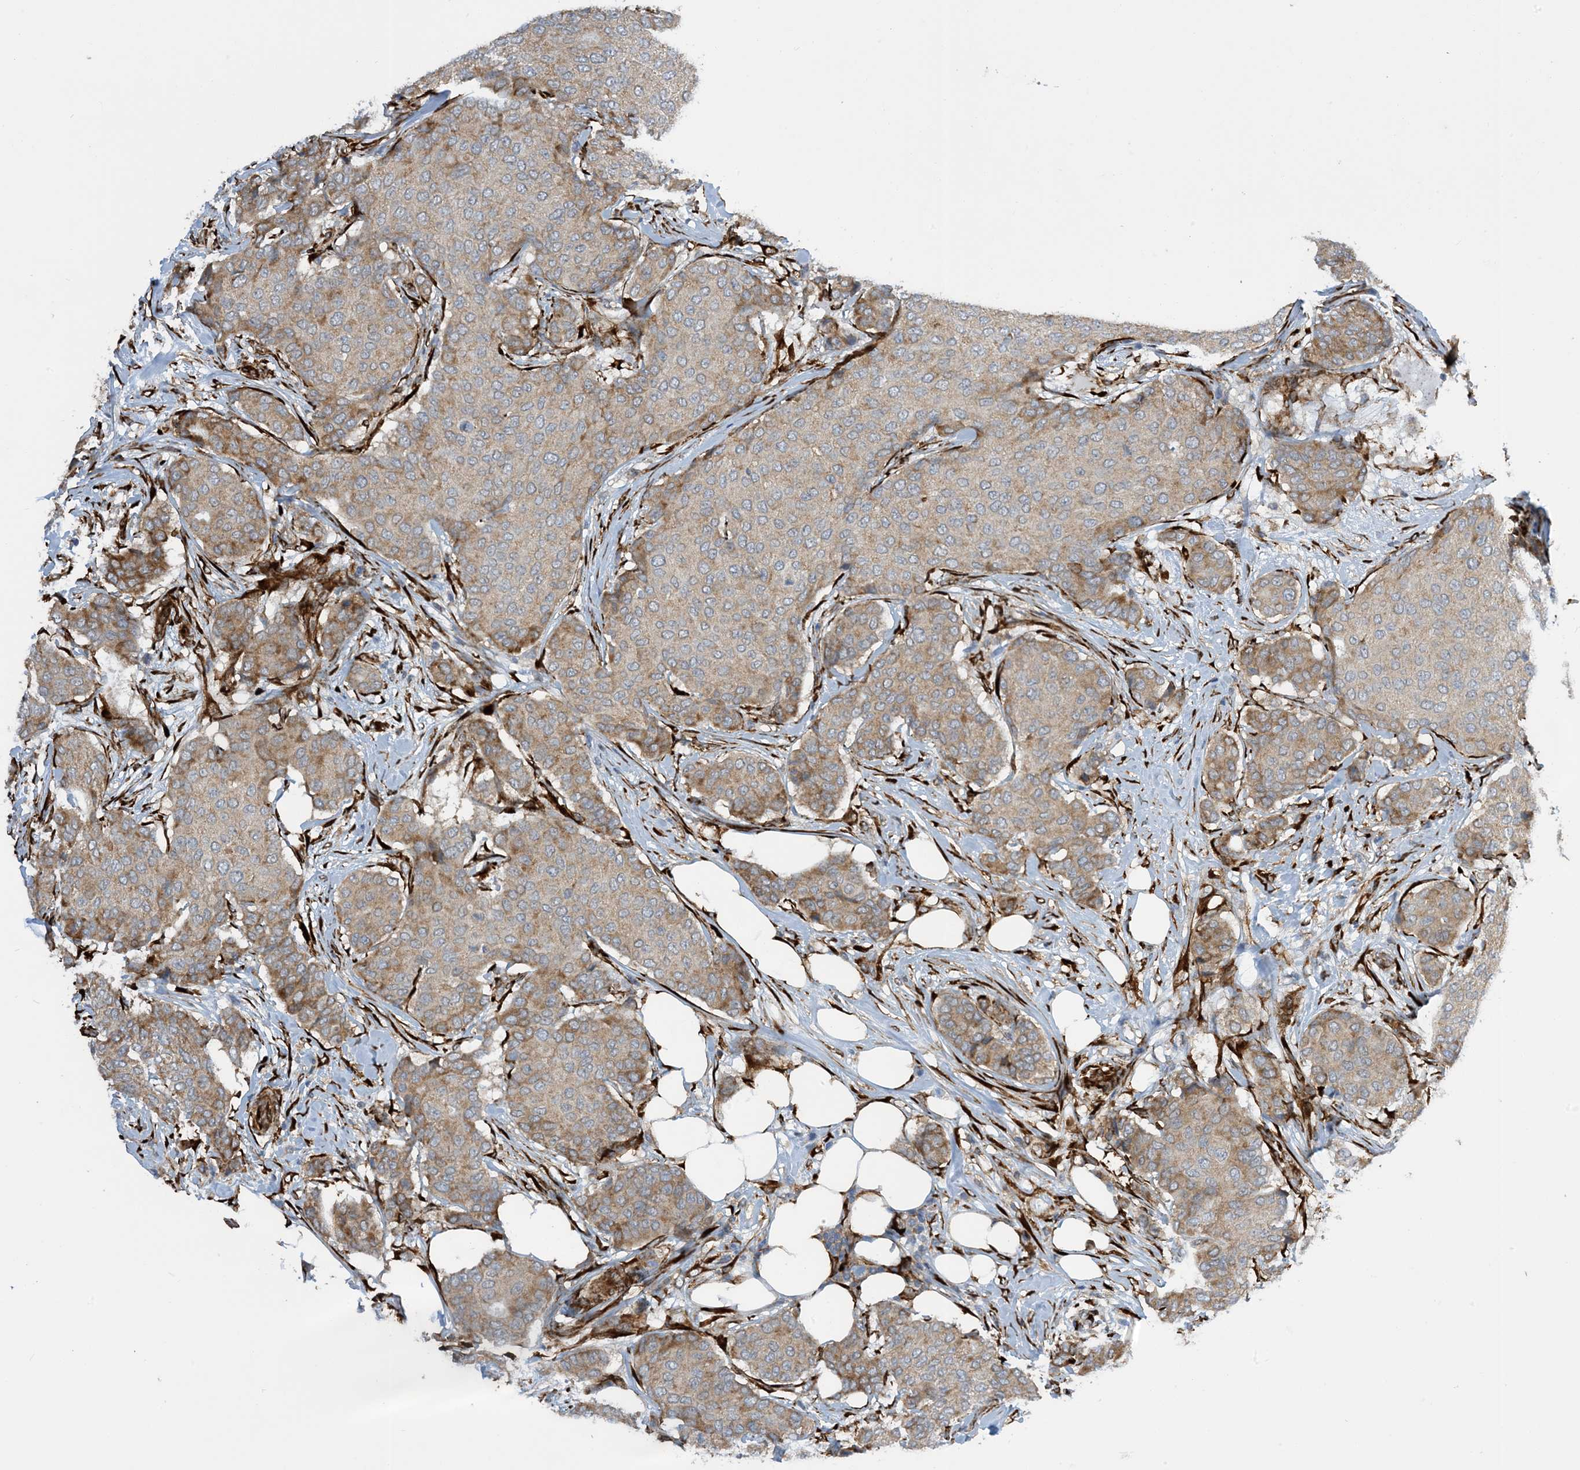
{"staining": {"intensity": "moderate", "quantity": "25%-75%", "location": "cytoplasmic/membranous"}, "tissue": "breast cancer", "cell_type": "Tumor cells", "image_type": "cancer", "snomed": [{"axis": "morphology", "description": "Duct carcinoma"}, {"axis": "topography", "description": "Breast"}], "caption": "A photomicrograph showing moderate cytoplasmic/membranous positivity in about 25%-75% of tumor cells in breast cancer, as visualized by brown immunohistochemical staining.", "gene": "ZBTB45", "patient": {"sex": "female", "age": 75}}